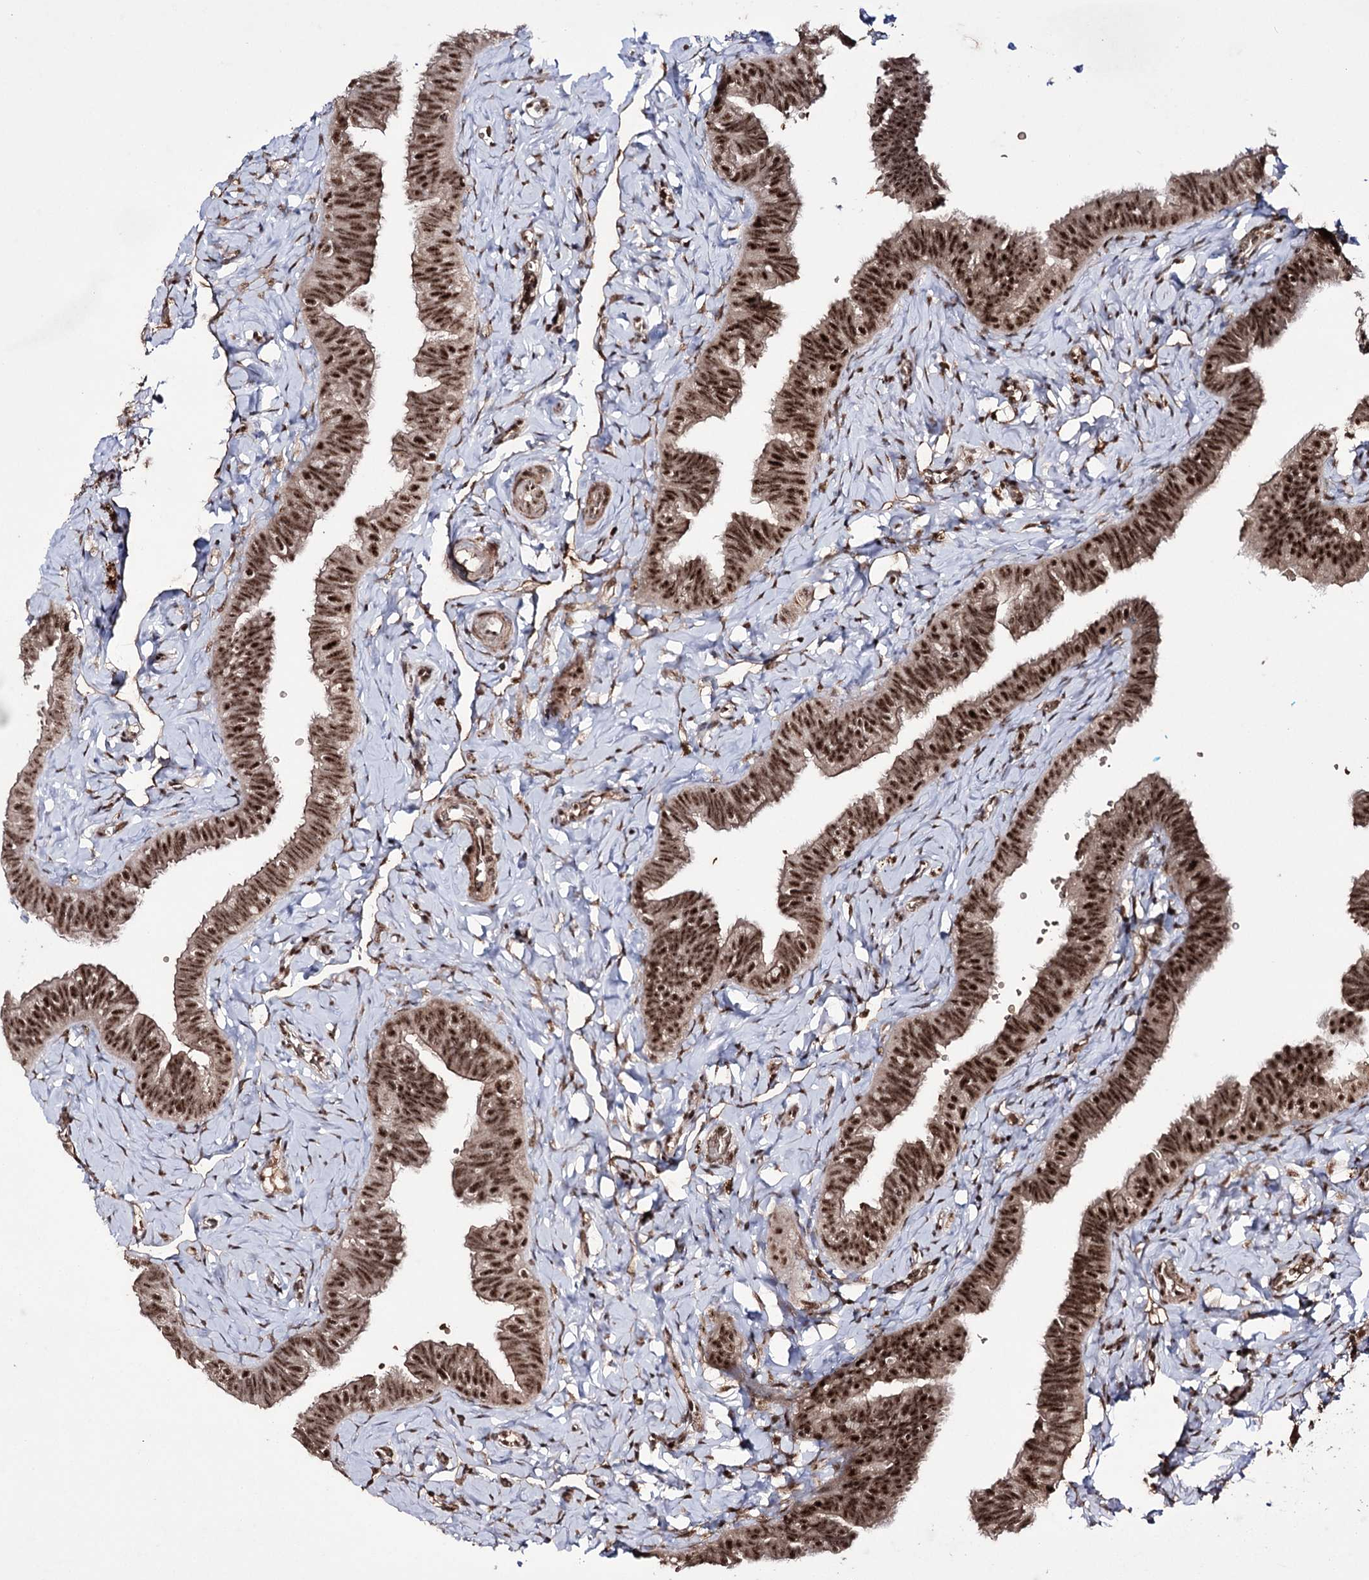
{"staining": {"intensity": "strong", "quantity": ">75%", "location": "nuclear"}, "tissue": "fallopian tube", "cell_type": "Glandular cells", "image_type": "normal", "snomed": [{"axis": "morphology", "description": "Normal tissue, NOS"}, {"axis": "topography", "description": "Fallopian tube"}], "caption": "The image reveals staining of normal fallopian tube, revealing strong nuclear protein expression (brown color) within glandular cells. The protein of interest is stained brown, and the nuclei are stained in blue (DAB (3,3'-diaminobenzidine) IHC with brightfield microscopy, high magnification).", "gene": "PRPF40A", "patient": {"sex": "female", "age": 39}}